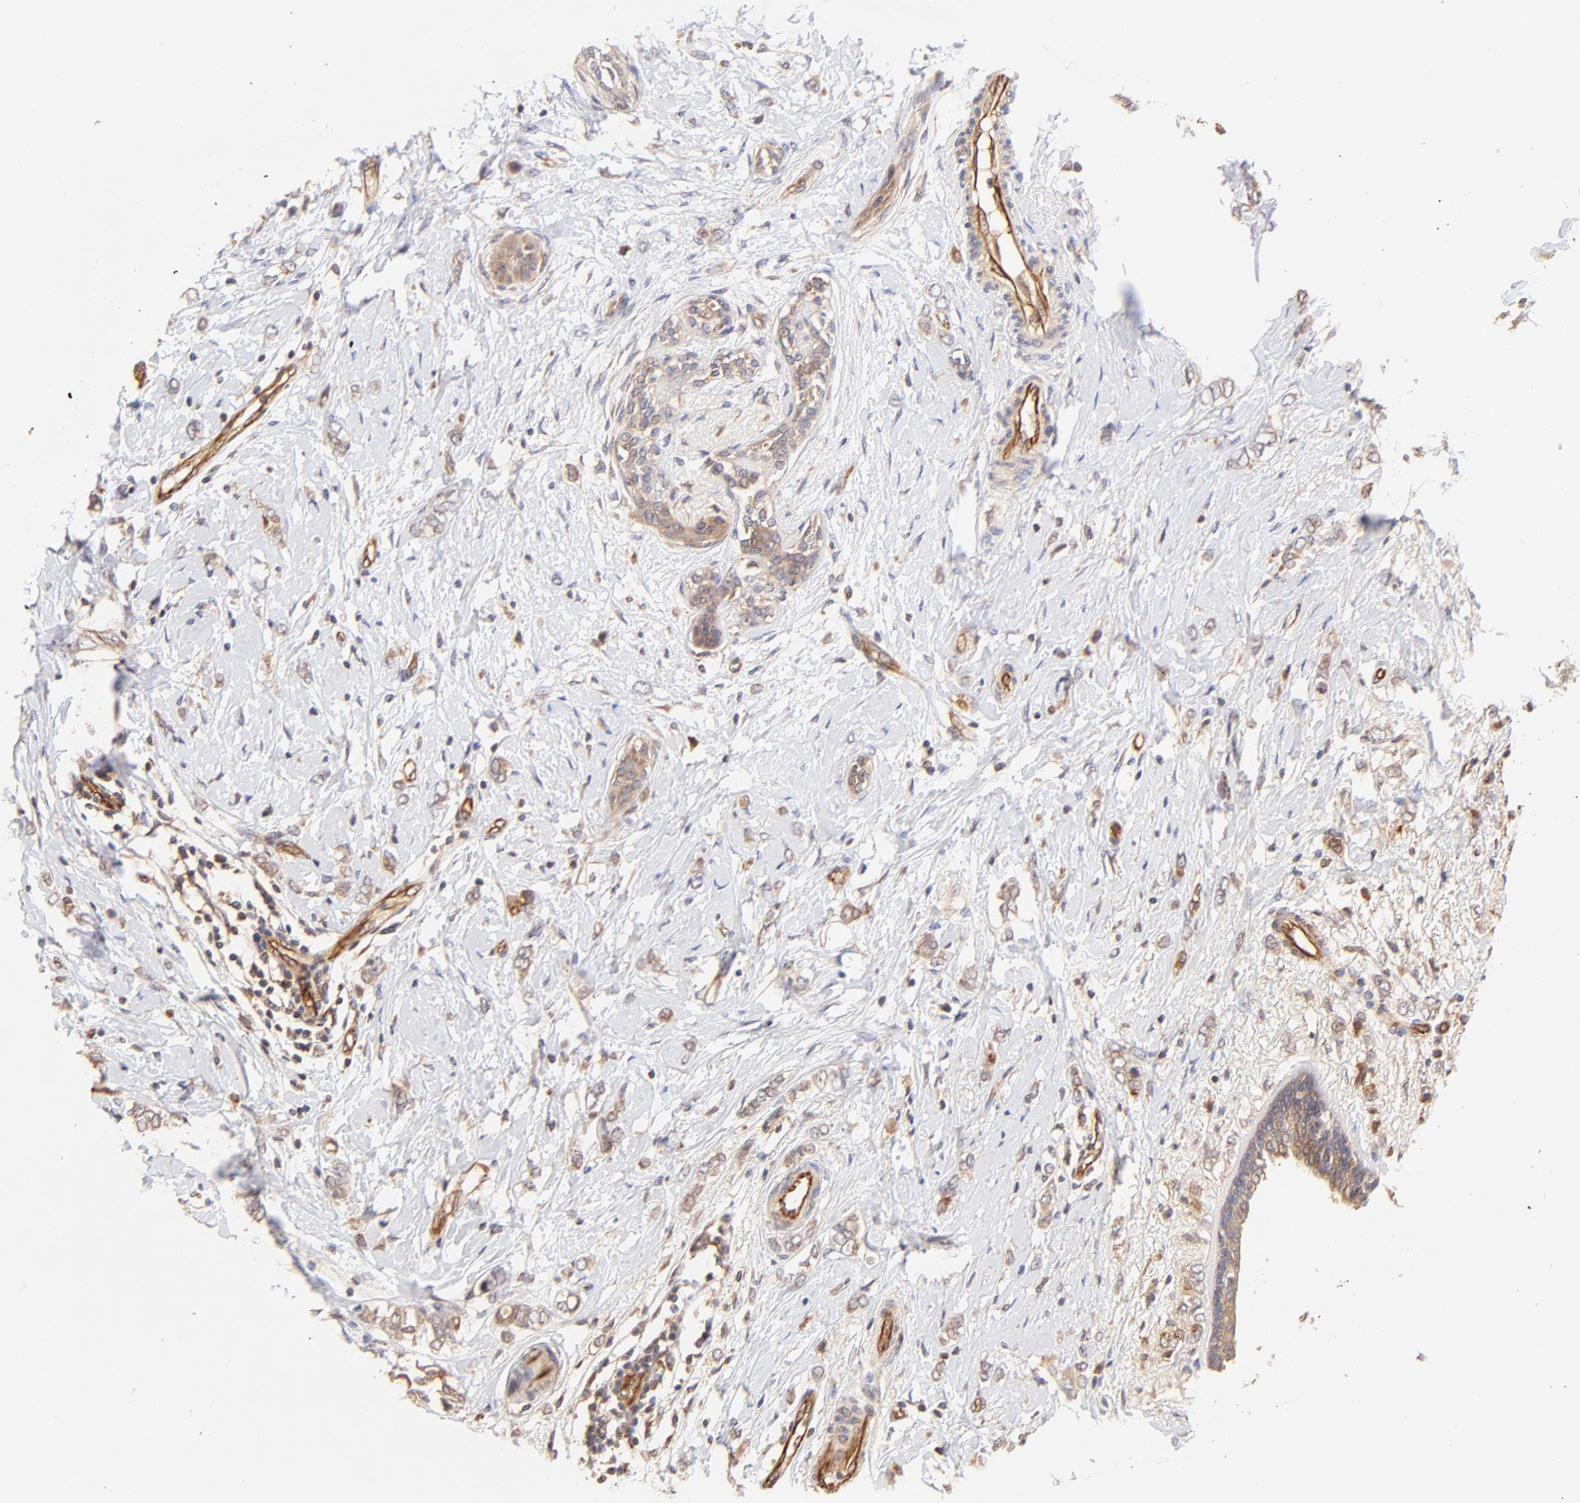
{"staining": {"intensity": "weak", "quantity": ">75%", "location": "cytoplasmic/membranous"}, "tissue": "breast cancer", "cell_type": "Tumor cells", "image_type": "cancer", "snomed": [{"axis": "morphology", "description": "Normal tissue, NOS"}, {"axis": "morphology", "description": "Lobular carcinoma"}, {"axis": "topography", "description": "Breast"}], "caption": "Immunohistochemical staining of human lobular carcinoma (breast) demonstrates low levels of weak cytoplasmic/membranous protein expression in approximately >75% of tumor cells.", "gene": "TNFAIP3", "patient": {"sex": "female", "age": 47}}